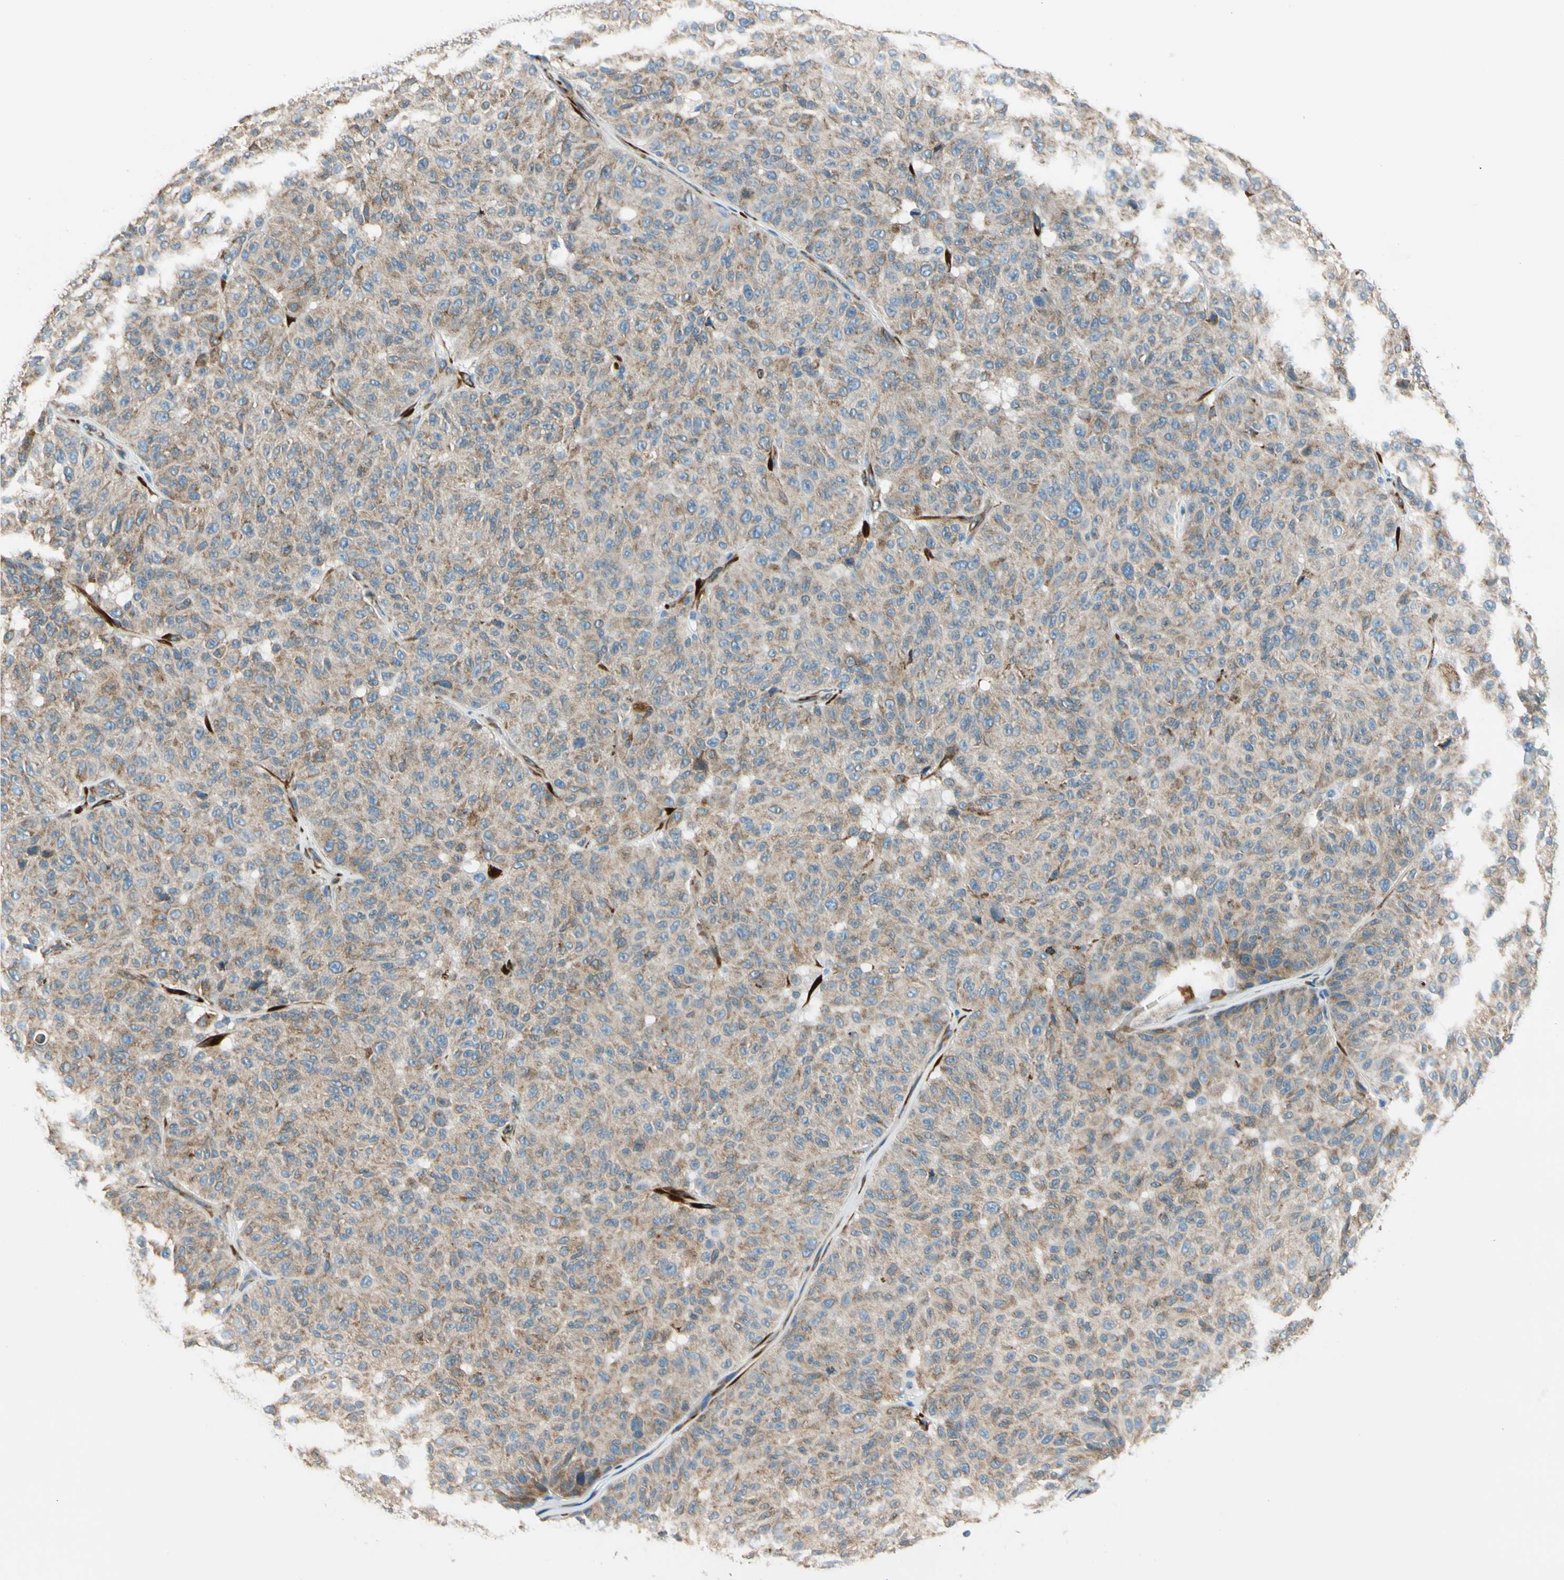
{"staining": {"intensity": "moderate", "quantity": ">75%", "location": "cytoplasmic/membranous"}, "tissue": "melanoma", "cell_type": "Tumor cells", "image_type": "cancer", "snomed": [{"axis": "morphology", "description": "Malignant melanoma, NOS"}, {"axis": "topography", "description": "Skin"}], "caption": "Immunohistochemical staining of malignant melanoma displays medium levels of moderate cytoplasmic/membranous expression in about >75% of tumor cells. (DAB = brown stain, brightfield microscopy at high magnification).", "gene": "FKBP7", "patient": {"sex": "female", "age": 46}}